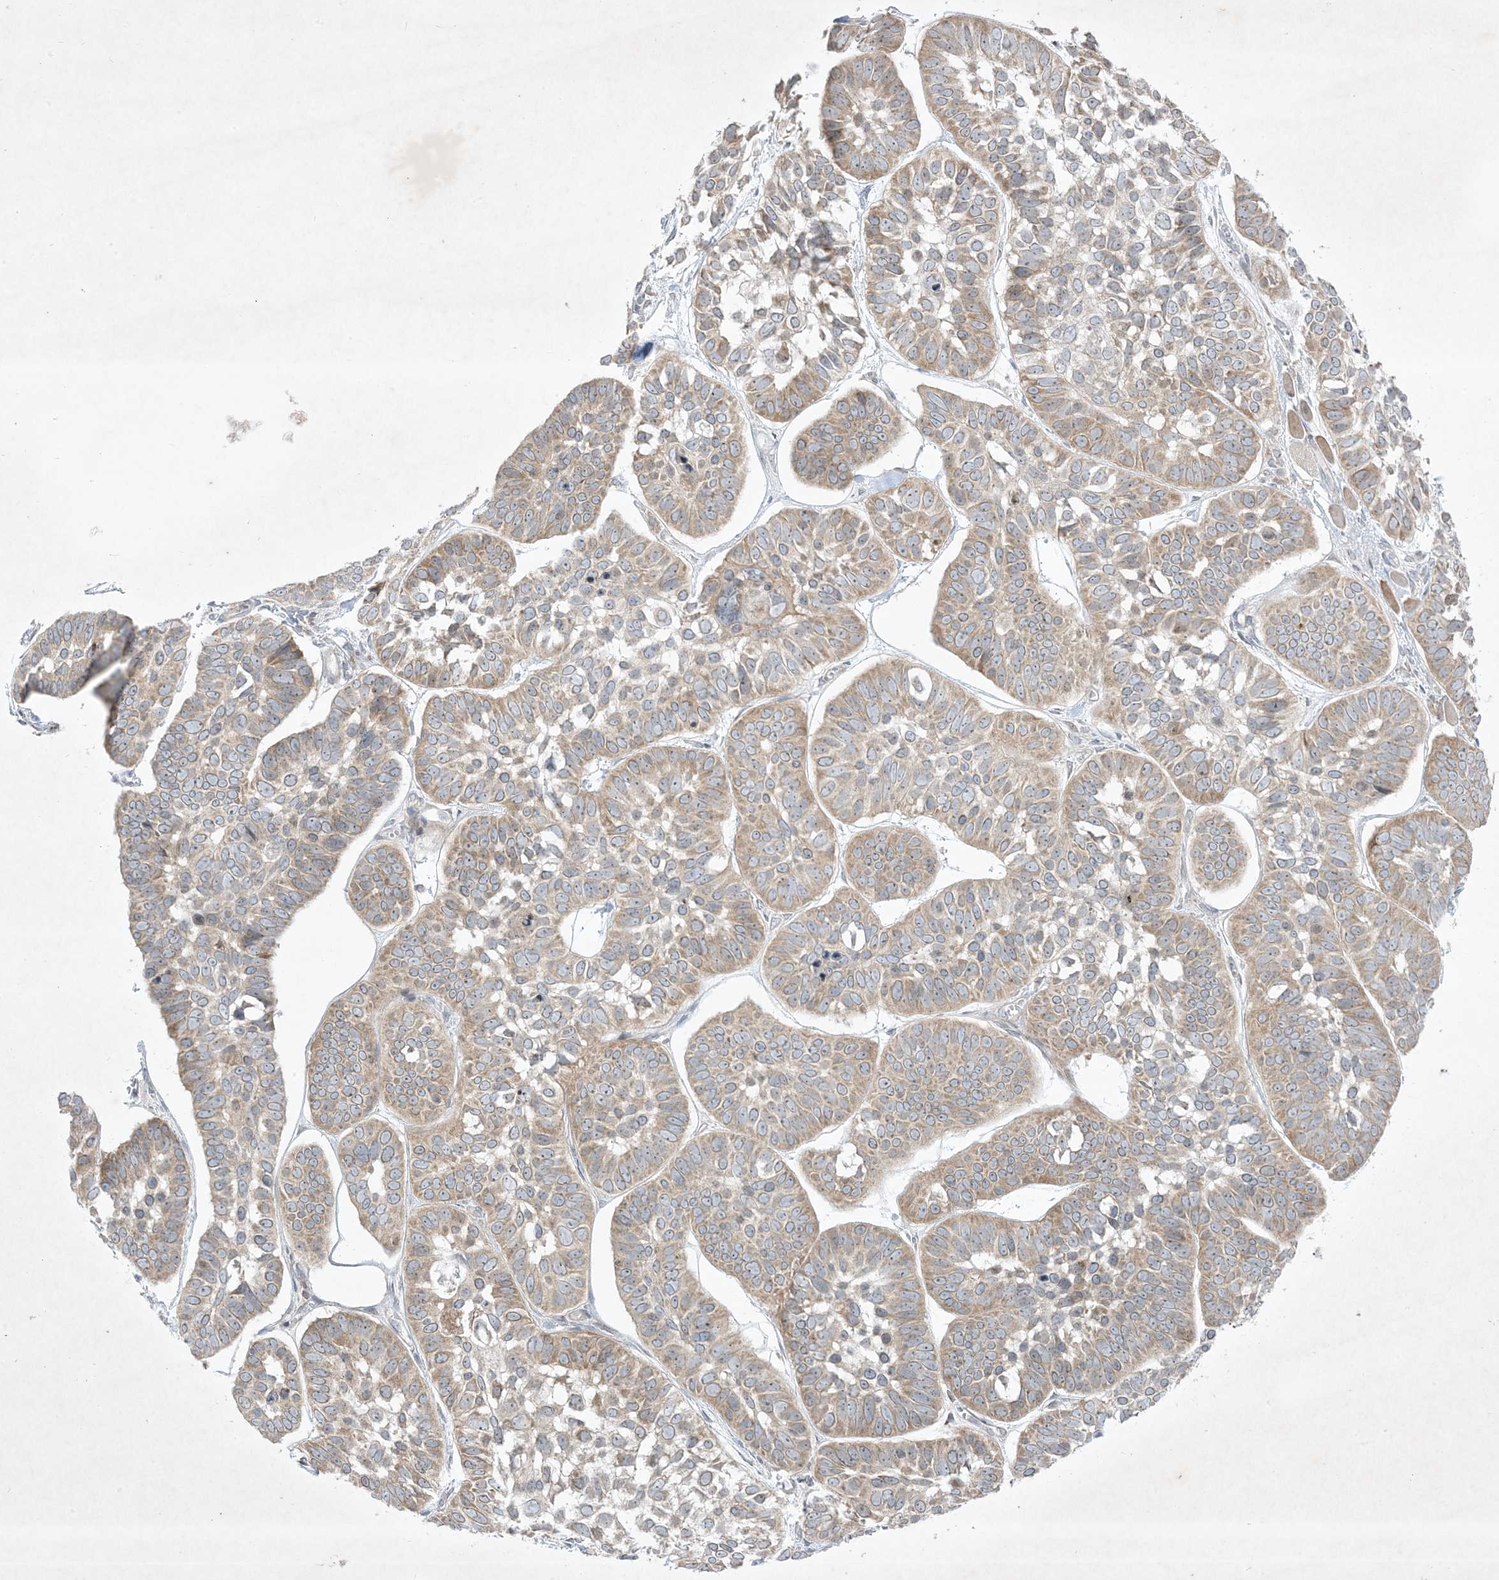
{"staining": {"intensity": "moderate", "quantity": ">75%", "location": "cytoplasmic/membranous"}, "tissue": "skin cancer", "cell_type": "Tumor cells", "image_type": "cancer", "snomed": [{"axis": "morphology", "description": "Basal cell carcinoma"}, {"axis": "topography", "description": "Skin"}], "caption": "Immunohistochemistry image of neoplastic tissue: human skin basal cell carcinoma stained using IHC shows medium levels of moderate protein expression localized specifically in the cytoplasmic/membranous of tumor cells, appearing as a cytoplasmic/membranous brown color.", "gene": "SOGA3", "patient": {"sex": "male", "age": 62}}